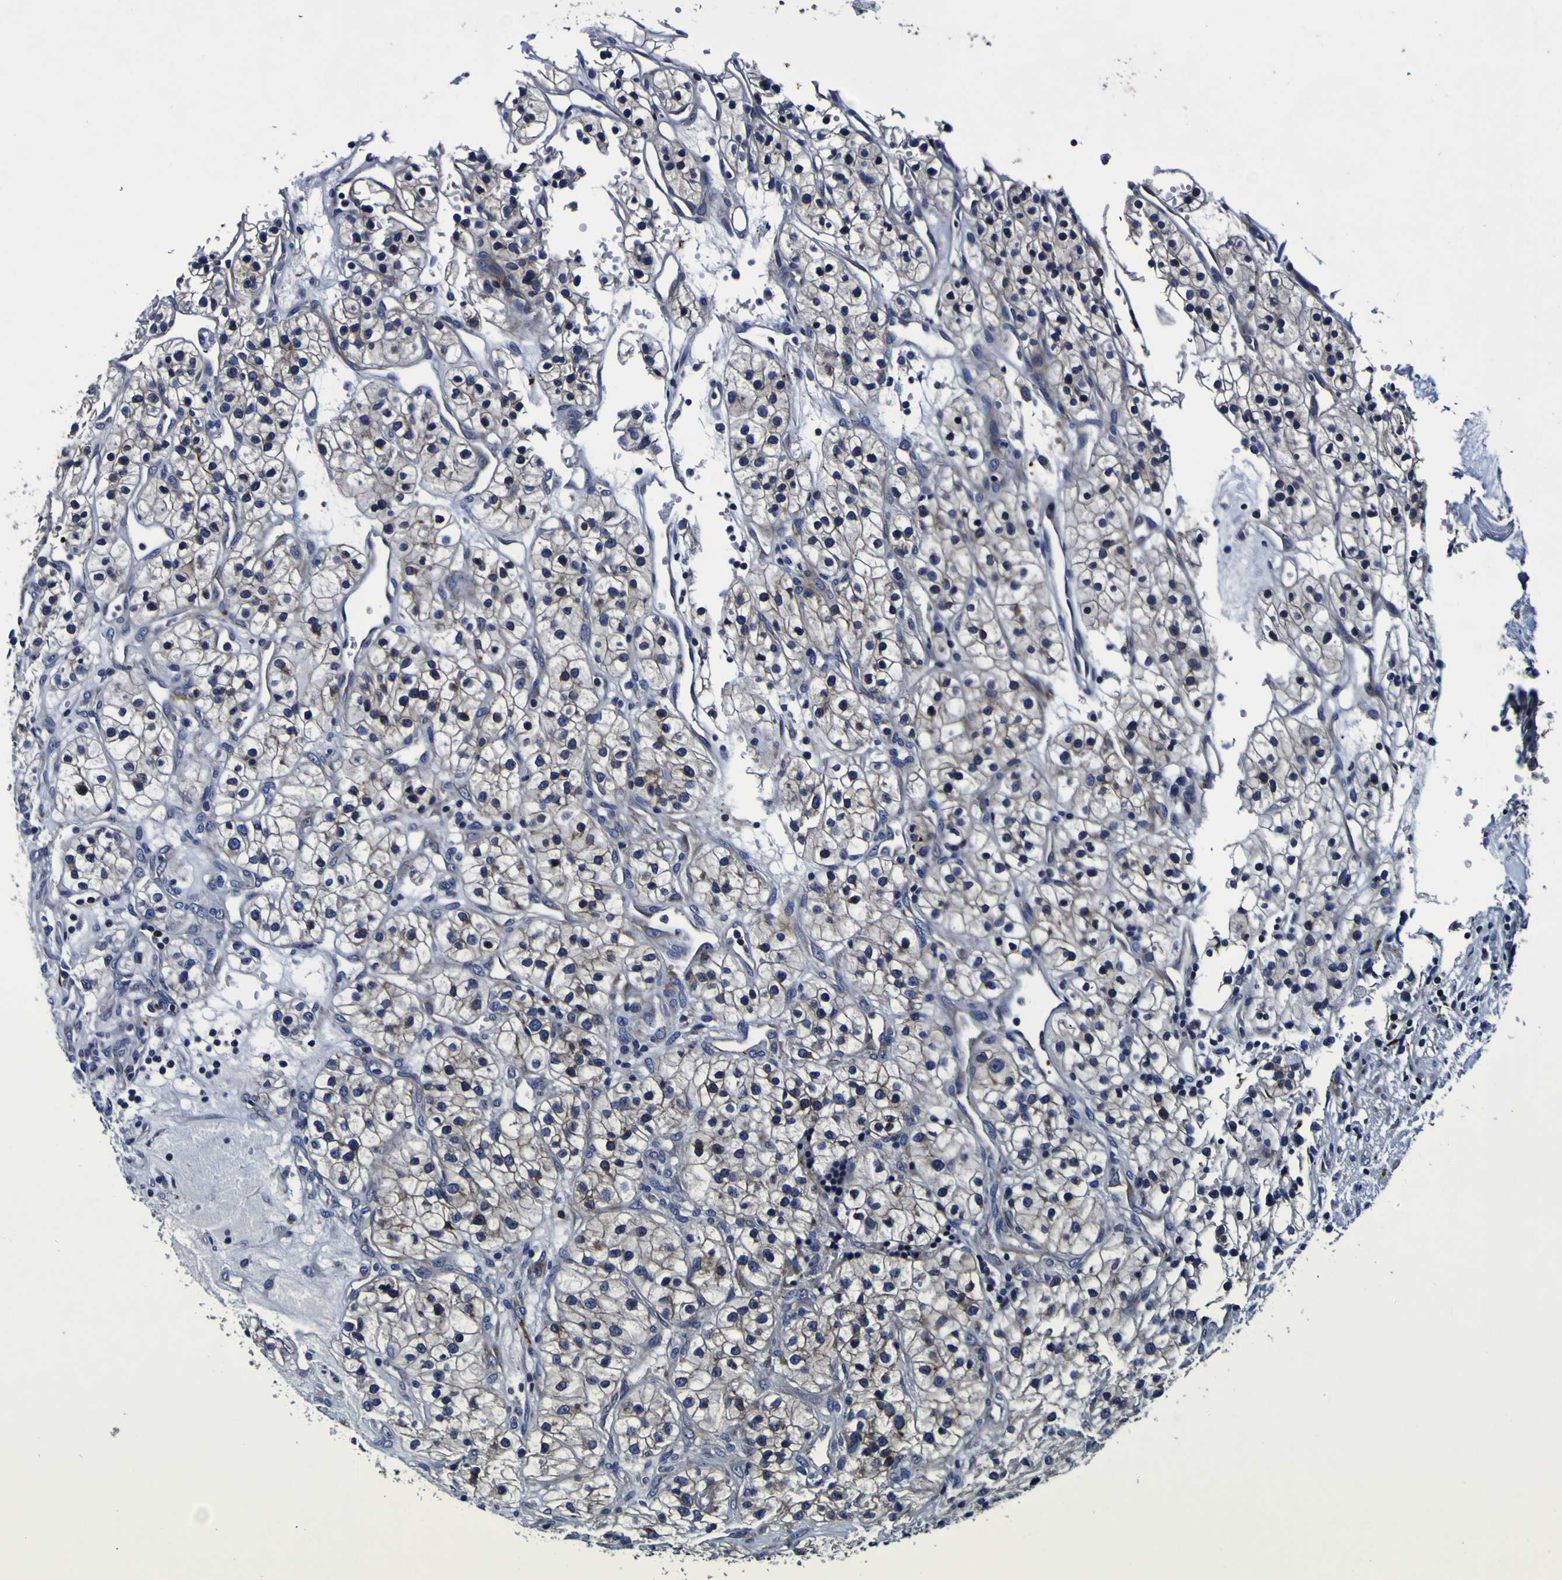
{"staining": {"intensity": "weak", "quantity": "25%-75%", "location": "cytoplasmic/membranous"}, "tissue": "renal cancer", "cell_type": "Tumor cells", "image_type": "cancer", "snomed": [{"axis": "morphology", "description": "Adenocarcinoma, NOS"}, {"axis": "topography", "description": "Kidney"}], "caption": "A histopathology image of renal cancer (adenocarcinoma) stained for a protein shows weak cytoplasmic/membranous brown staining in tumor cells.", "gene": "SORCS1", "patient": {"sex": "female", "age": 57}}